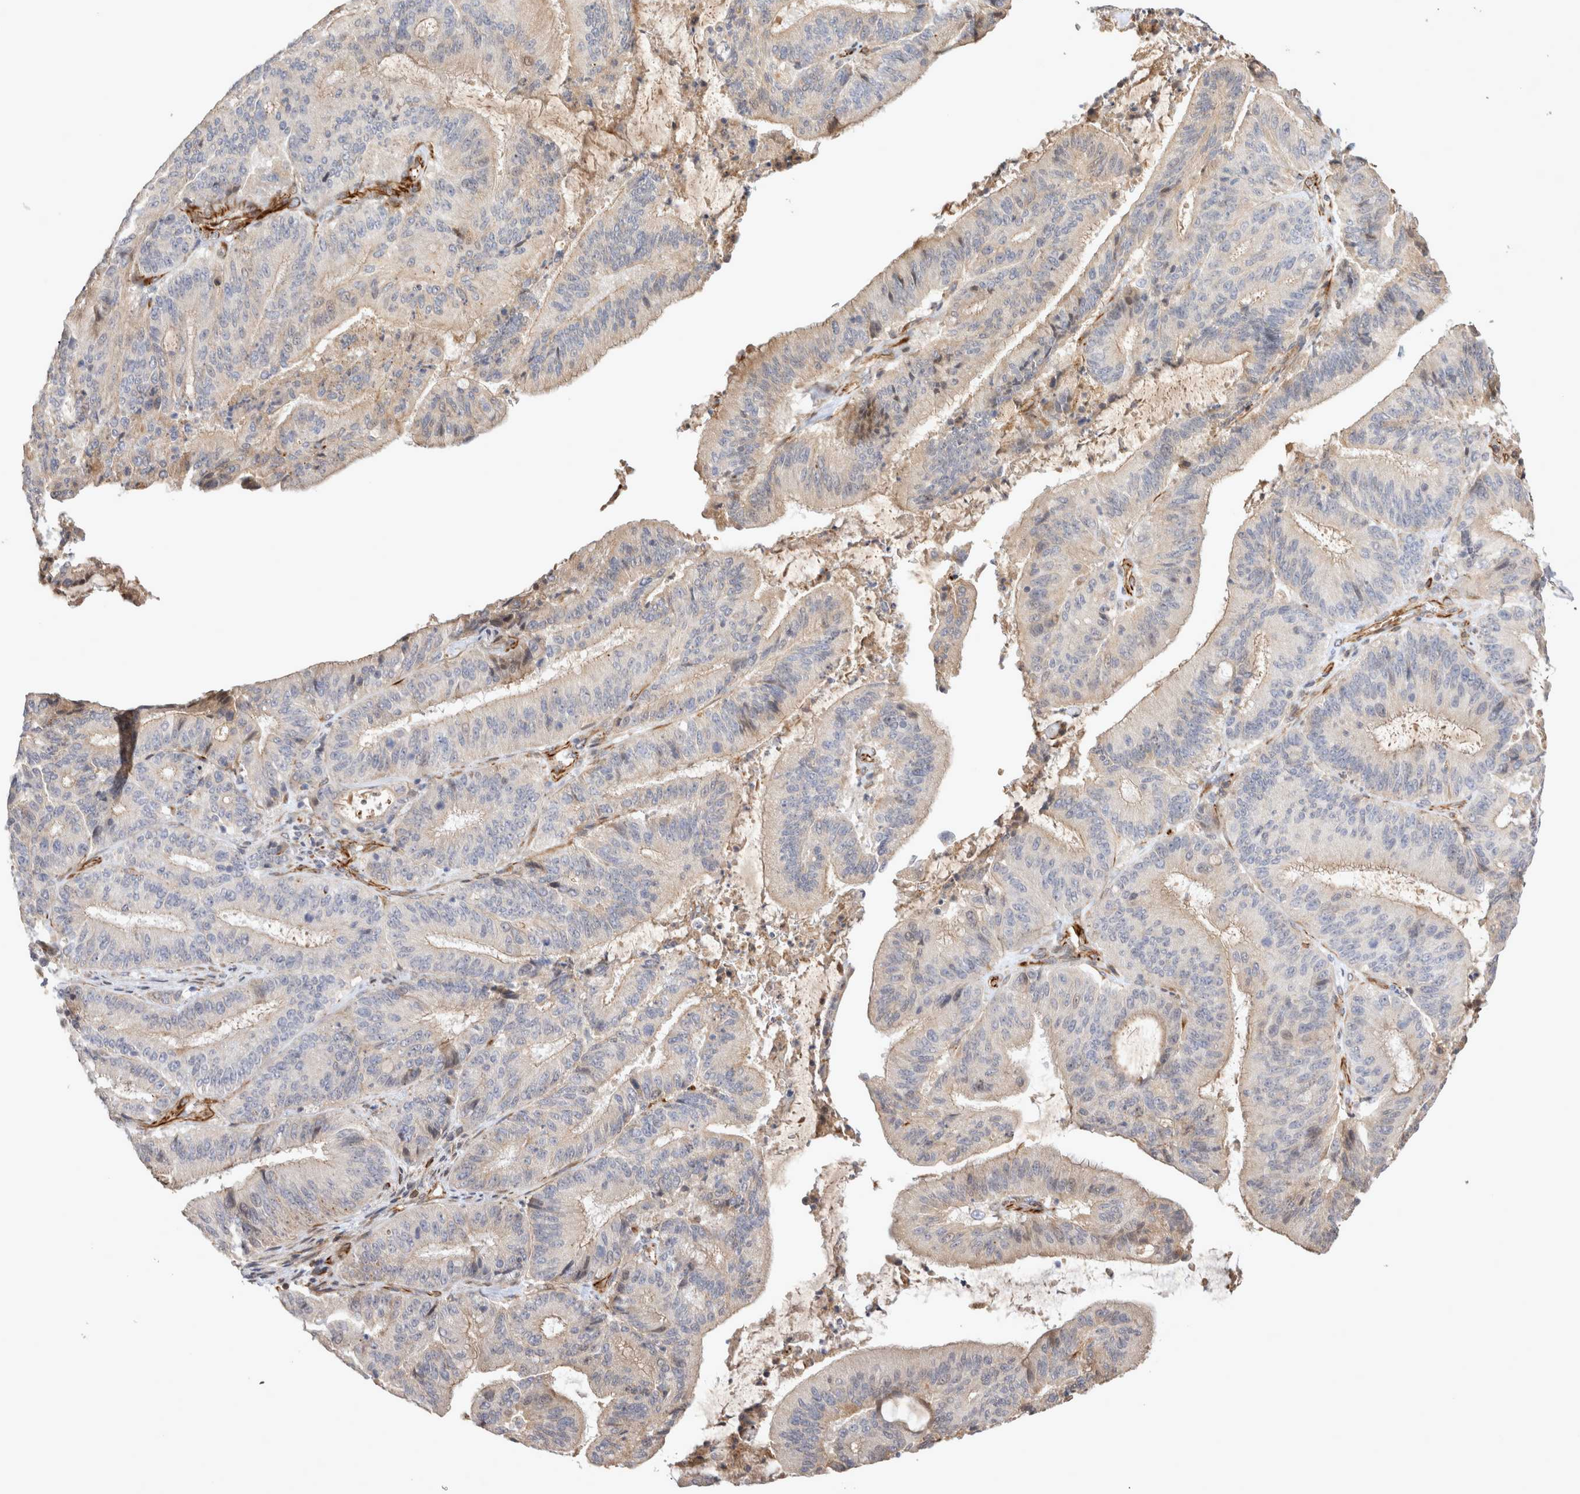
{"staining": {"intensity": "weak", "quantity": "<25%", "location": "cytoplasmic/membranous"}, "tissue": "liver cancer", "cell_type": "Tumor cells", "image_type": "cancer", "snomed": [{"axis": "morphology", "description": "Normal tissue, NOS"}, {"axis": "morphology", "description": "Cholangiocarcinoma"}, {"axis": "topography", "description": "Liver"}, {"axis": "topography", "description": "Peripheral nerve tissue"}], "caption": "Tumor cells are negative for protein expression in human liver cancer (cholangiocarcinoma).", "gene": "NMU", "patient": {"sex": "female", "age": 73}}